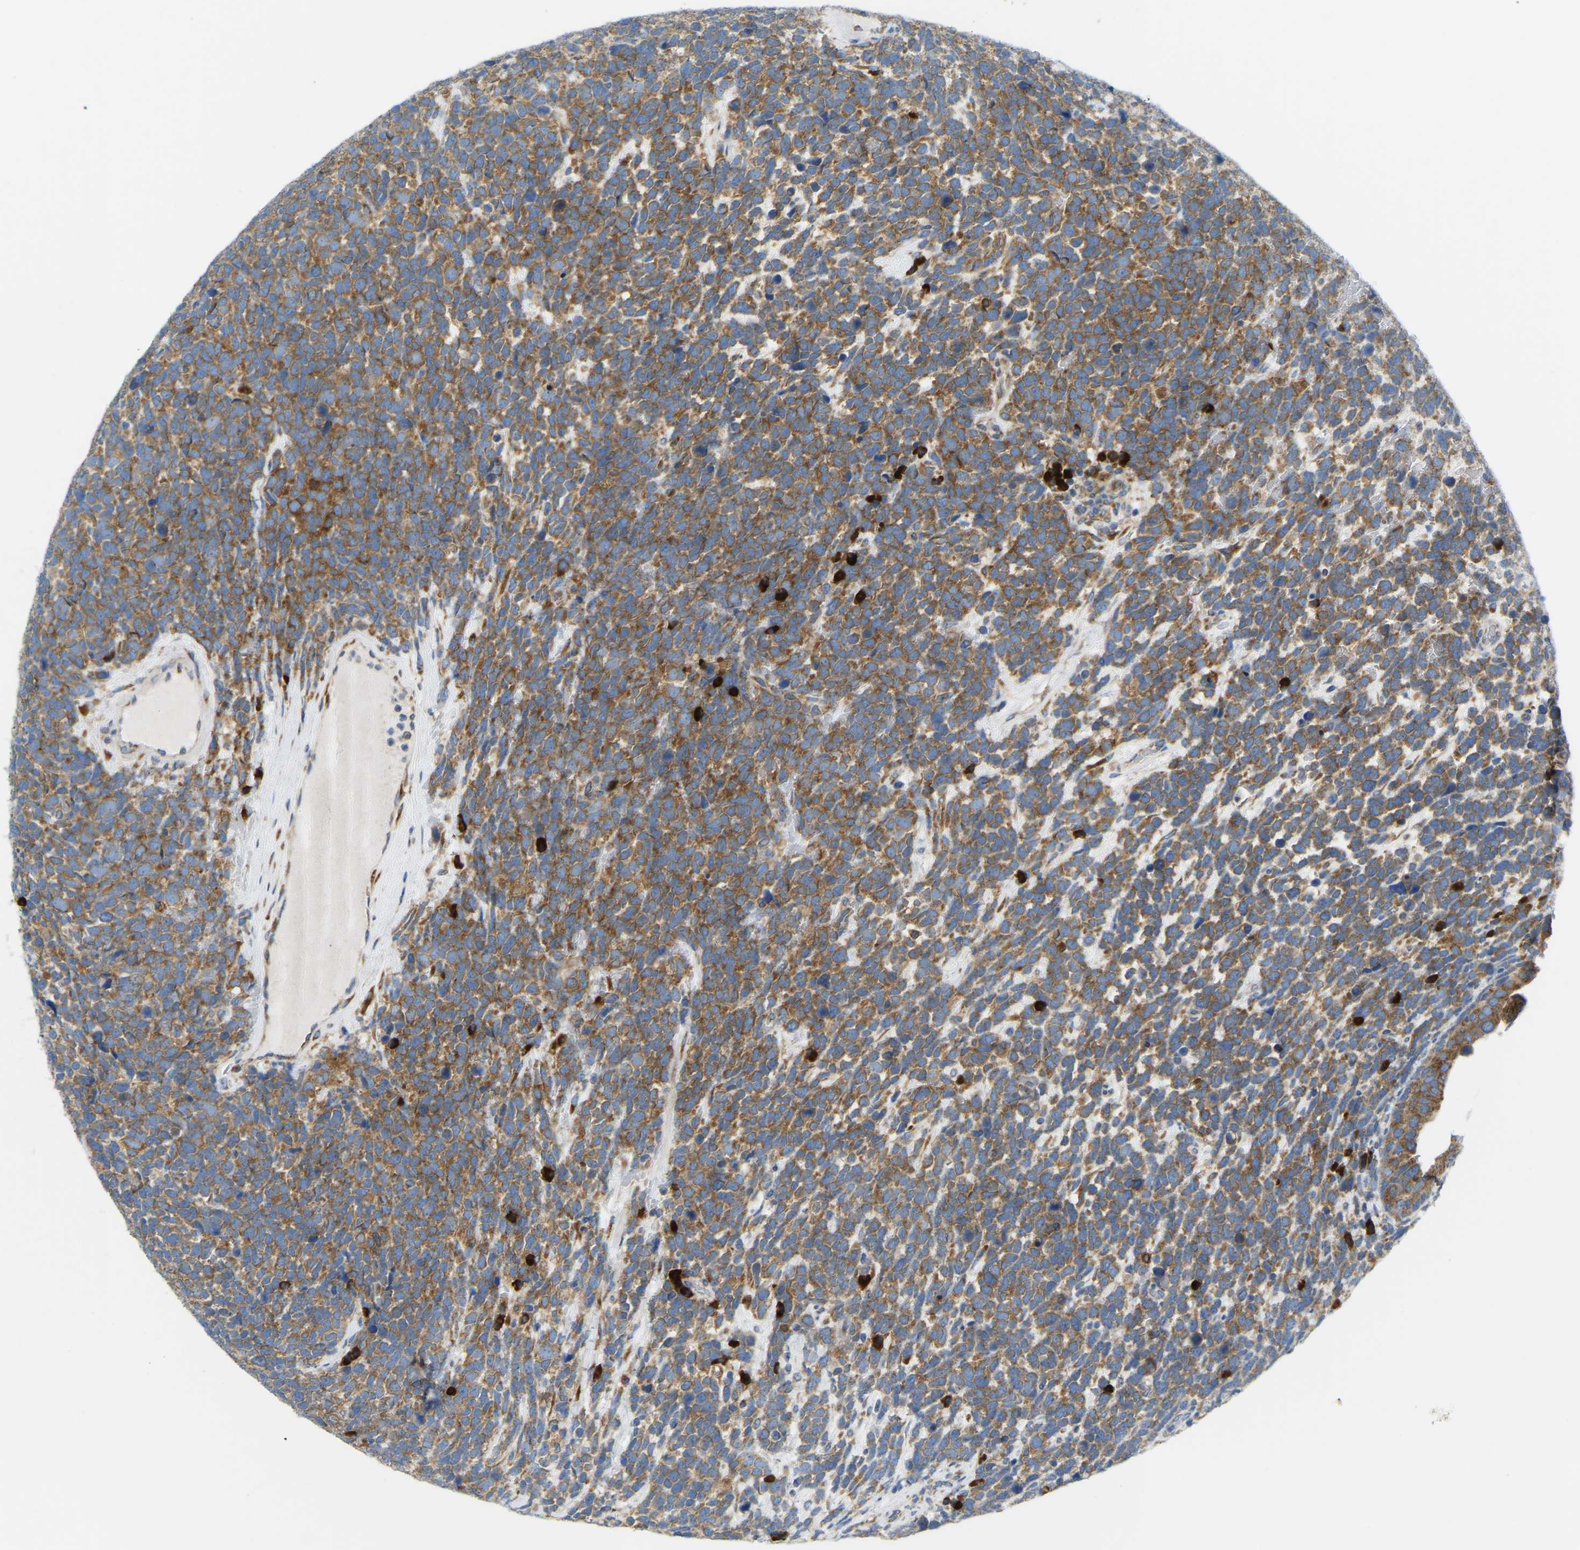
{"staining": {"intensity": "strong", "quantity": ">75%", "location": "cytoplasmic/membranous"}, "tissue": "urothelial cancer", "cell_type": "Tumor cells", "image_type": "cancer", "snomed": [{"axis": "morphology", "description": "Urothelial carcinoma, High grade"}, {"axis": "topography", "description": "Urinary bladder"}], "caption": "The photomicrograph demonstrates immunohistochemical staining of urothelial cancer. There is strong cytoplasmic/membranous positivity is identified in approximately >75% of tumor cells.", "gene": "SND1", "patient": {"sex": "female", "age": 82}}